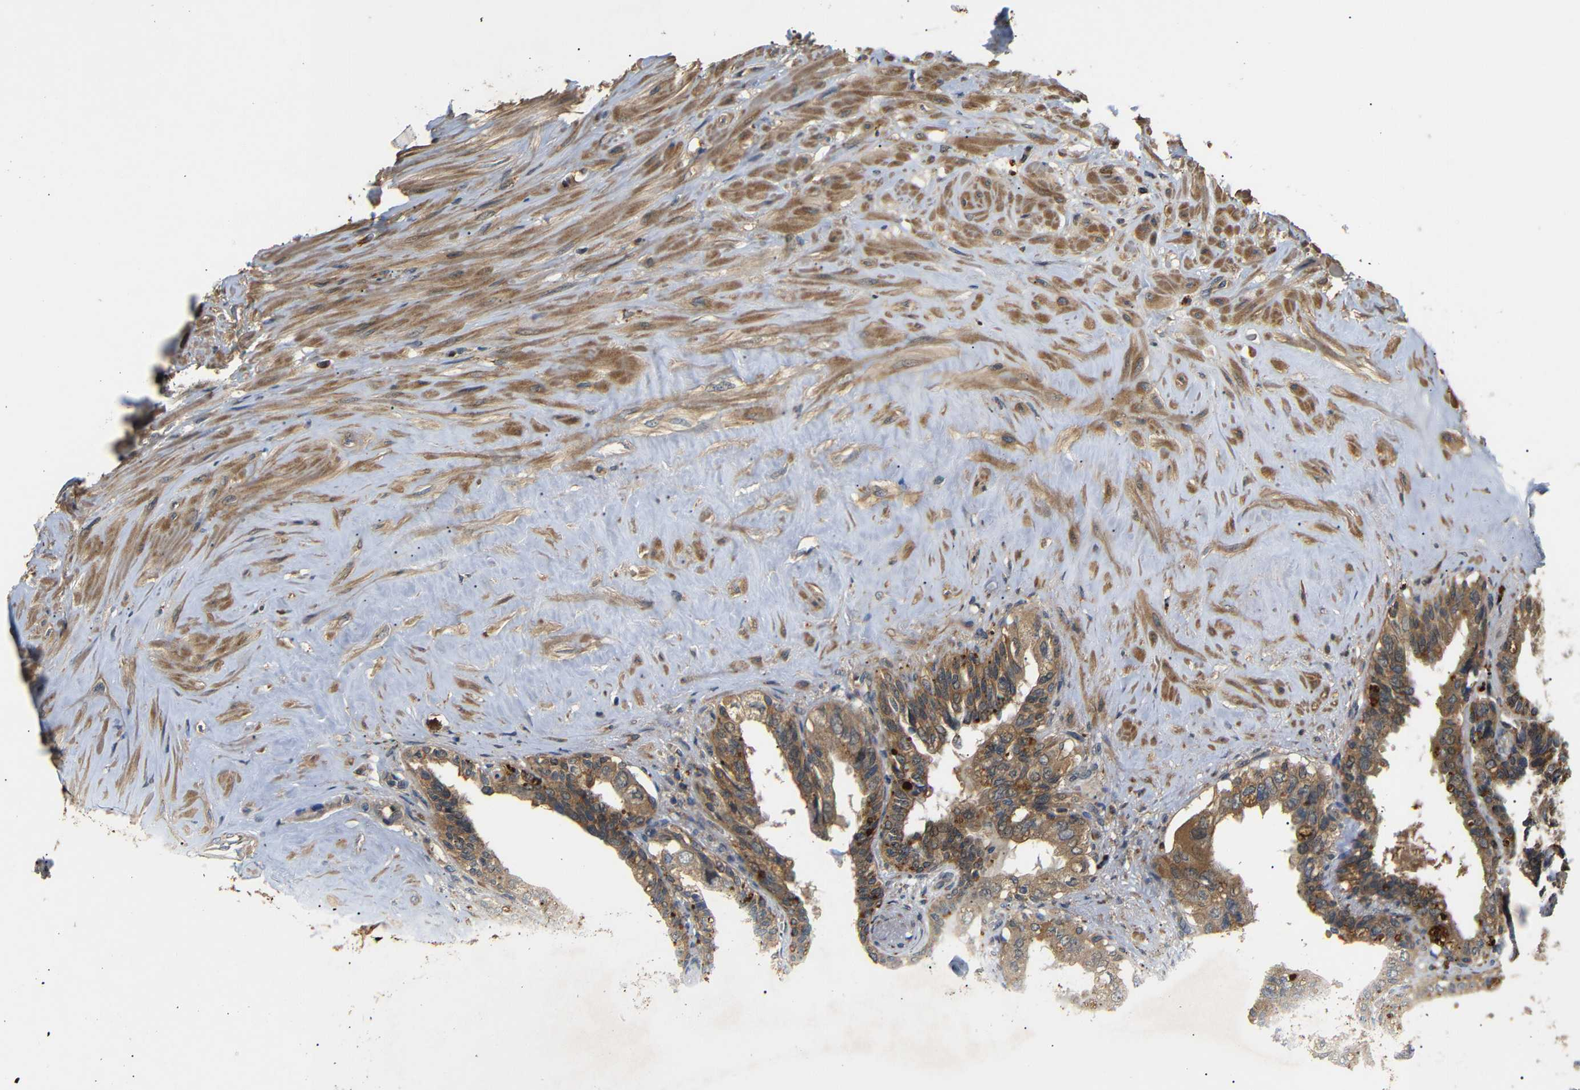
{"staining": {"intensity": "moderate", "quantity": ">75%", "location": "cytoplasmic/membranous"}, "tissue": "seminal vesicle", "cell_type": "Glandular cells", "image_type": "normal", "snomed": [{"axis": "morphology", "description": "Normal tissue, NOS"}, {"axis": "topography", "description": "Seminal veicle"}], "caption": "A high-resolution histopathology image shows immunohistochemistry (IHC) staining of benign seminal vesicle, which exhibits moderate cytoplasmic/membranous positivity in about >75% of glandular cells.", "gene": "DDR1", "patient": {"sex": "male", "age": 63}}